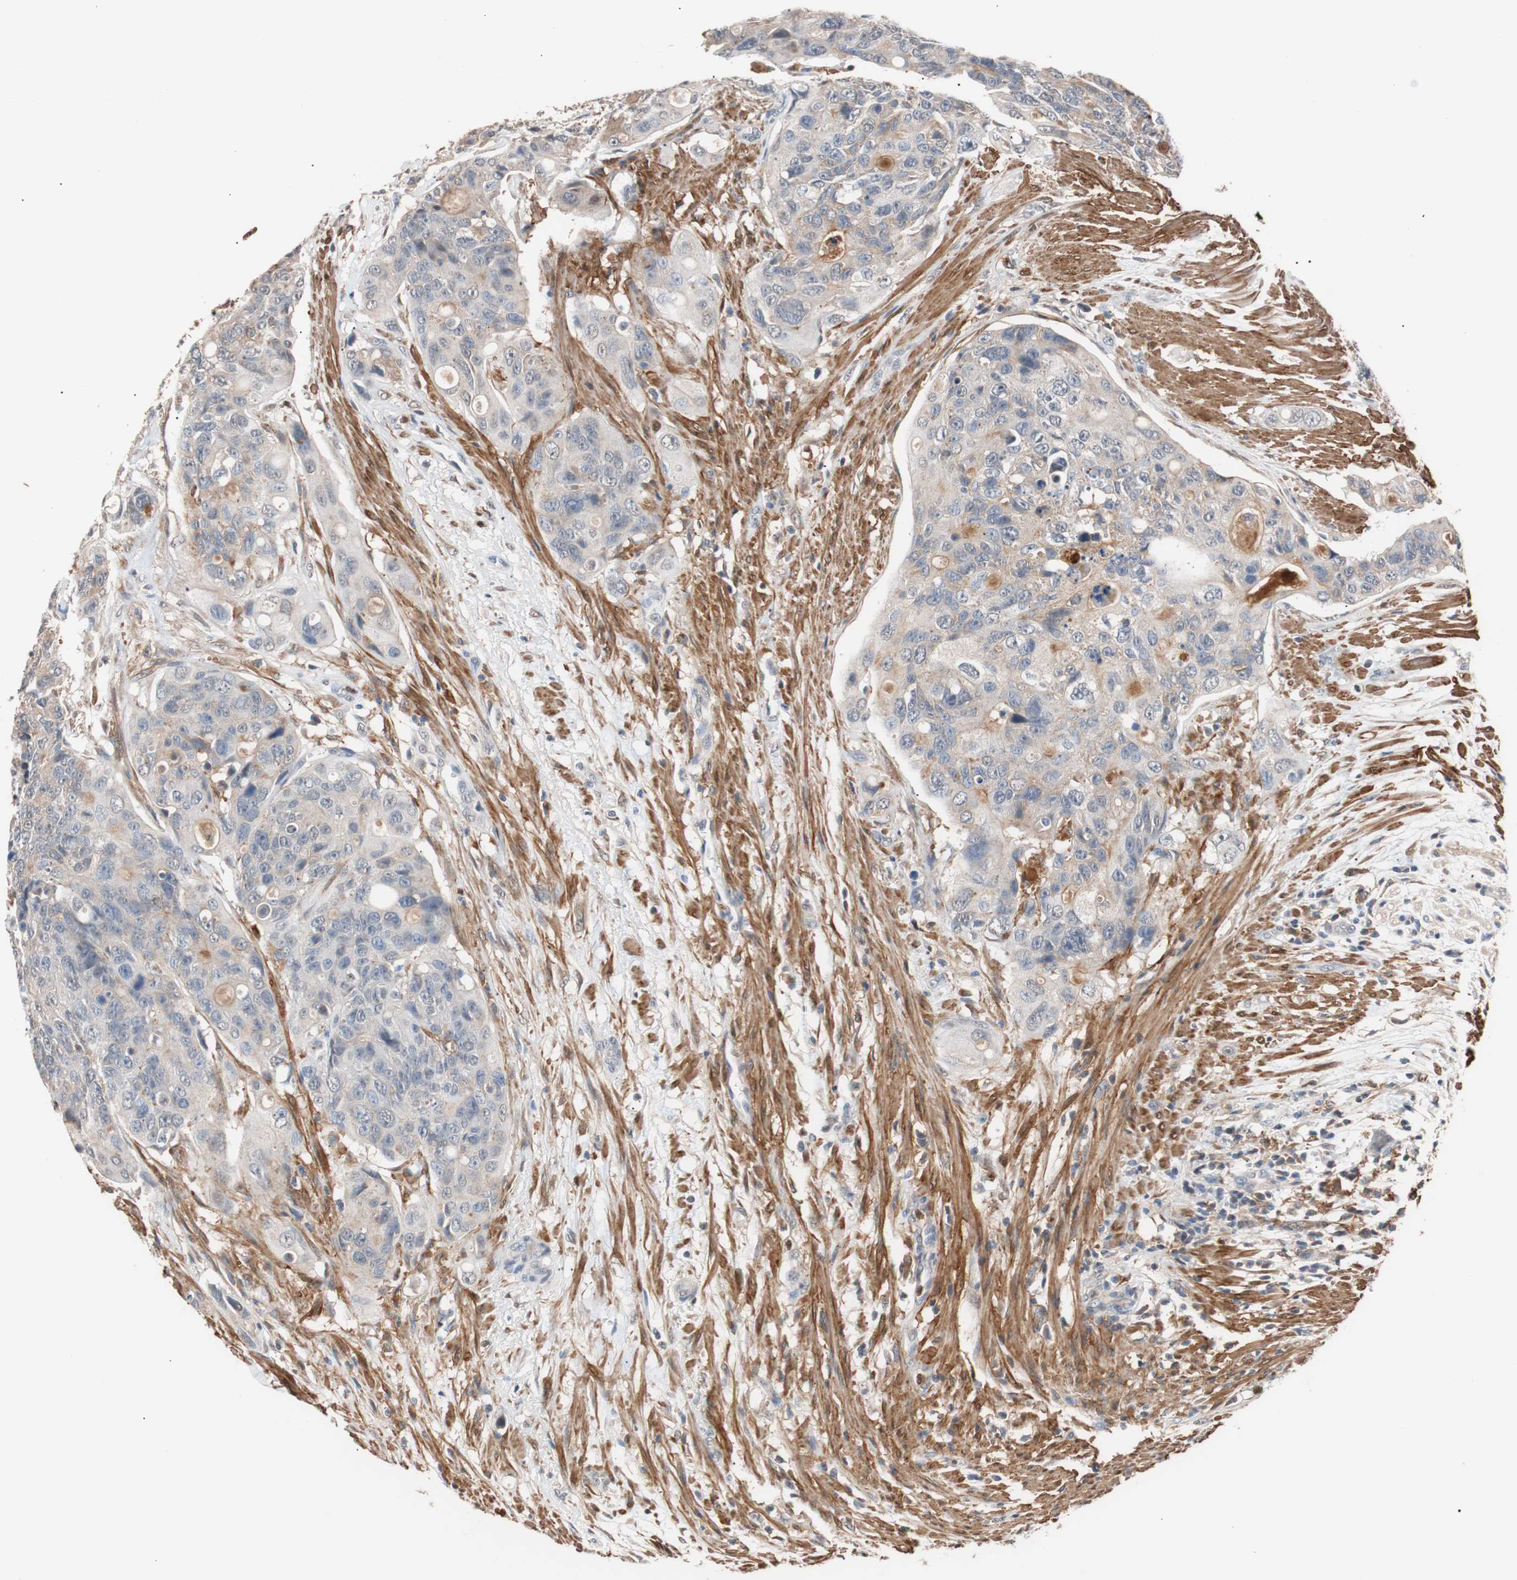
{"staining": {"intensity": "weak", "quantity": "<25%", "location": "cytoplasmic/membranous"}, "tissue": "colorectal cancer", "cell_type": "Tumor cells", "image_type": "cancer", "snomed": [{"axis": "morphology", "description": "Adenocarcinoma, NOS"}, {"axis": "topography", "description": "Colon"}], "caption": "The immunohistochemistry (IHC) micrograph has no significant expression in tumor cells of colorectal cancer (adenocarcinoma) tissue. (Brightfield microscopy of DAB (3,3'-diaminobenzidine) IHC at high magnification).", "gene": "LITAF", "patient": {"sex": "female", "age": 57}}